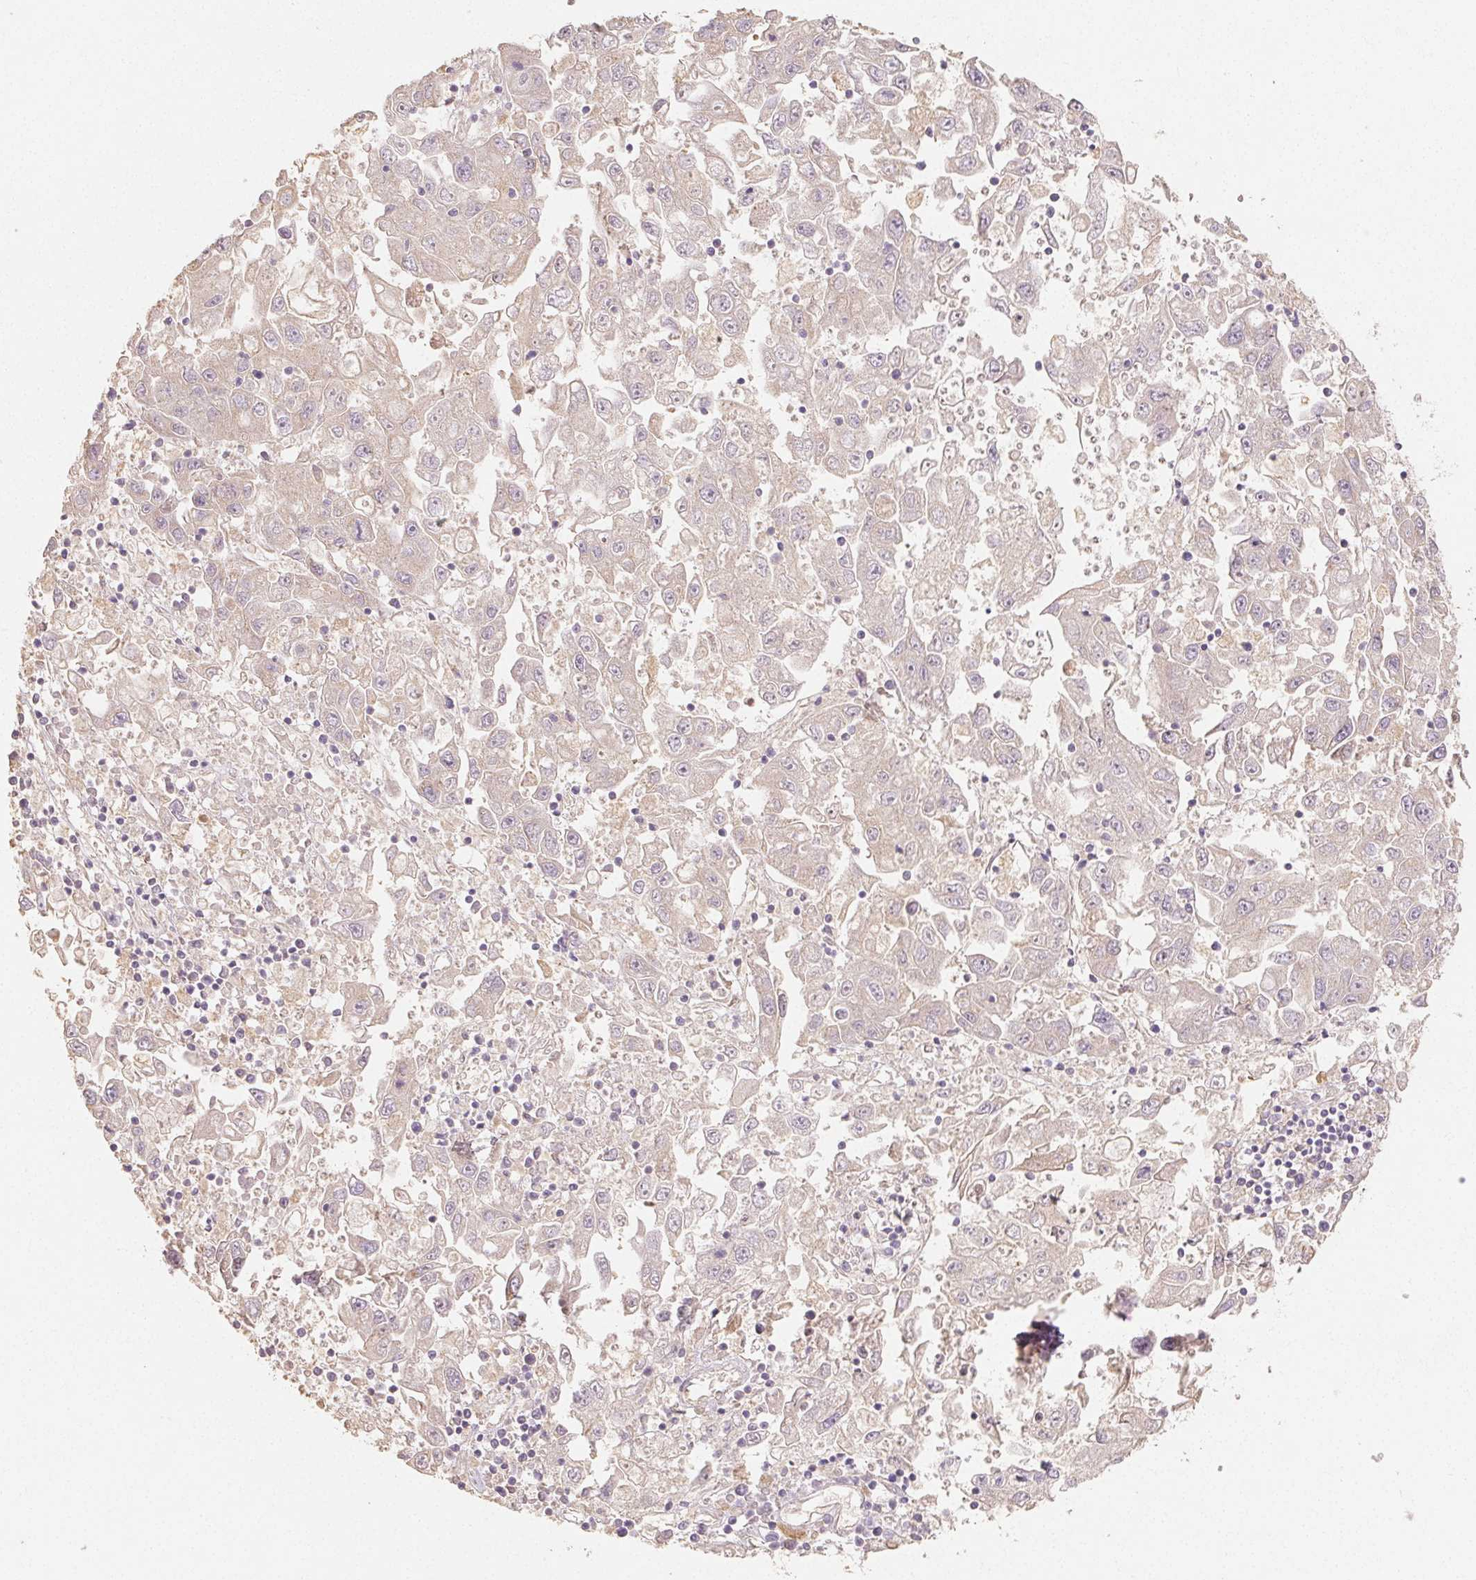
{"staining": {"intensity": "weak", "quantity": "<25%", "location": "cytoplasmic/membranous"}, "tissue": "endometrial cancer", "cell_type": "Tumor cells", "image_type": "cancer", "snomed": [{"axis": "morphology", "description": "Adenocarcinoma, NOS"}, {"axis": "topography", "description": "Uterus"}], "caption": "The IHC histopathology image has no significant positivity in tumor cells of endometrial cancer tissue.", "gene": "ACVR1B", "patient": {"sex": "female", "age": 62}}